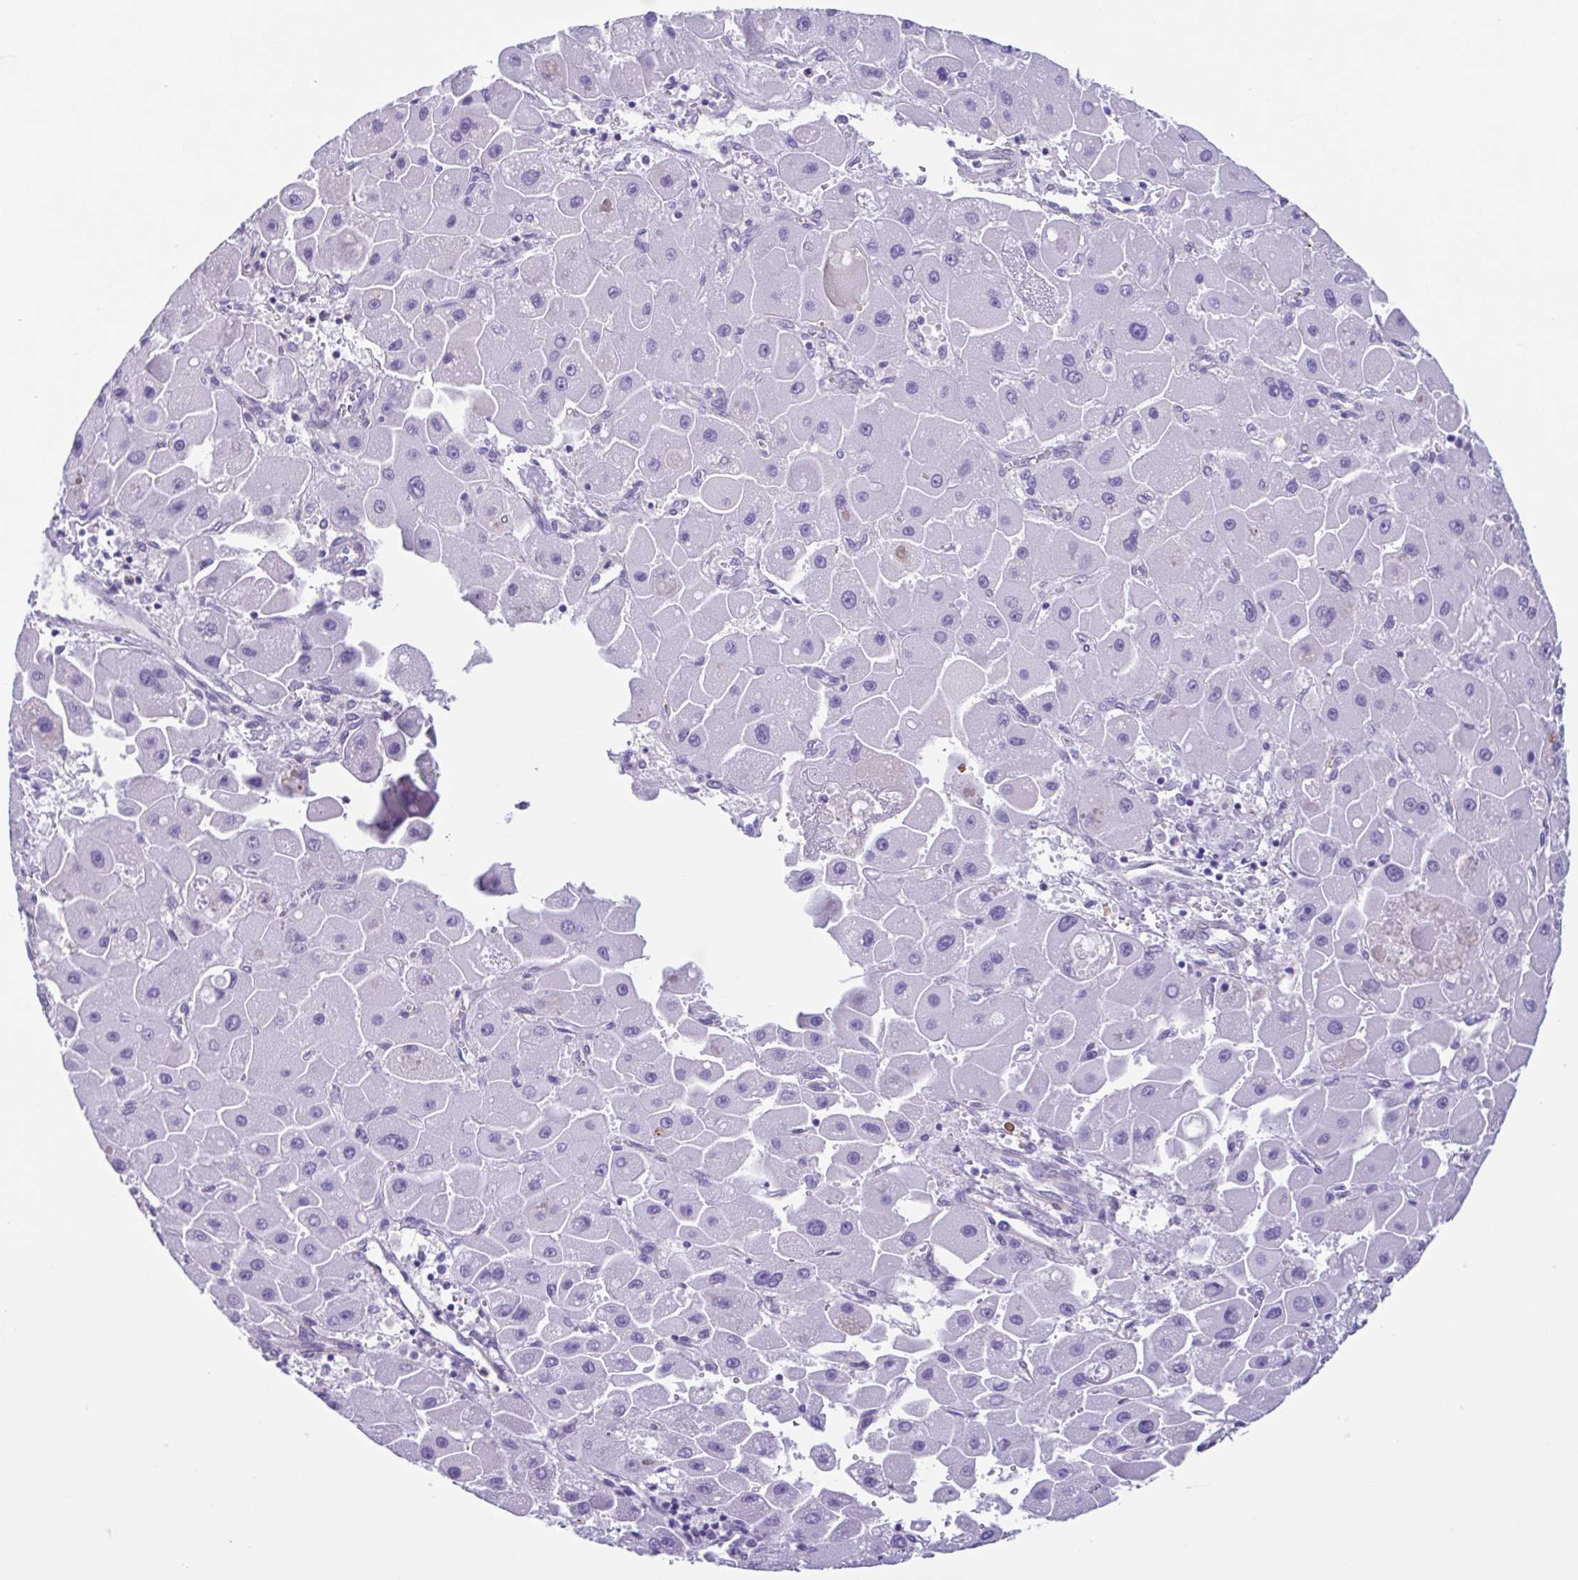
{"staining": {"intensity": "negative", "quantity": "none", "location": "none"}, "tissue": "liver cancer", "cell_type": "Tumor cells", "image_type": "cancer", "snomed": [{"axis": "morphology", "description": "Carcinoma, Hepatocellular, NOS"}, {"axis": "topography", "description": "Liver"}], "caption": "Tumor cells show no significant positivity in liver hepatocellular carcinoma.", "gene": "CYP11B1", "patient": {"sex": "male", "age": 24}}